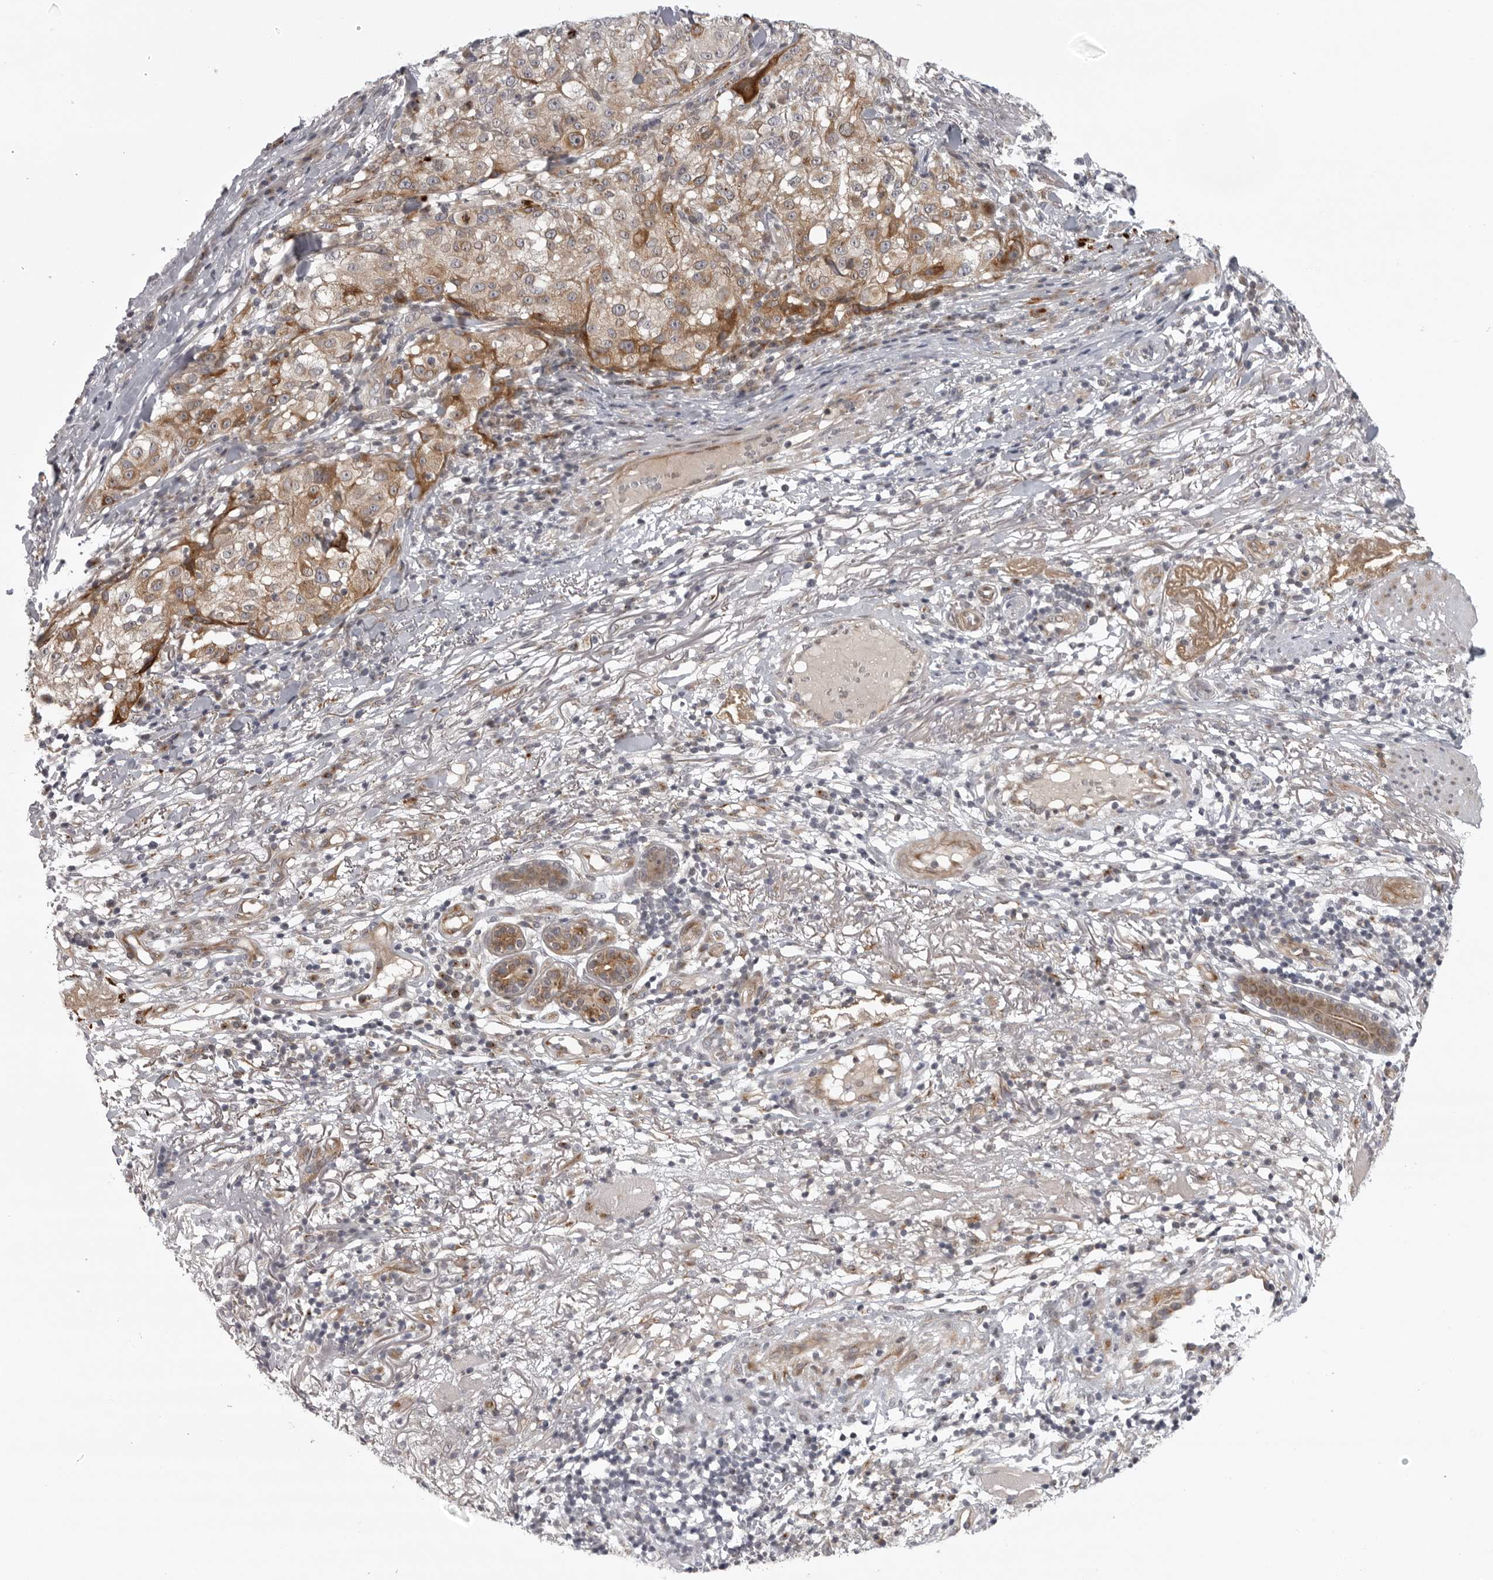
{"staining": {"intensity": "moderate", "quantity": "<25%", "location": "cytoplasmic/membranous"}, "tissue": "melanoma", "cell_type": "Tumor cells", "image_type": "cancer", "snomed": [{"axis": "morphology", "description": "Necrosis, NOS"}, {"axis": "morphology", "description": "Malignant melanoma, NOS"}, {"axis": "topography", "description": "Skin"}], "caption": "Malignant melanoma stained with immunohistochemistry (IHC) demonstrates moderate cytoplasmic/membranous expression in about <25% of tumor cells.", "gene": "CD300LD", "patient": {"sex": "female", "age": 87}}